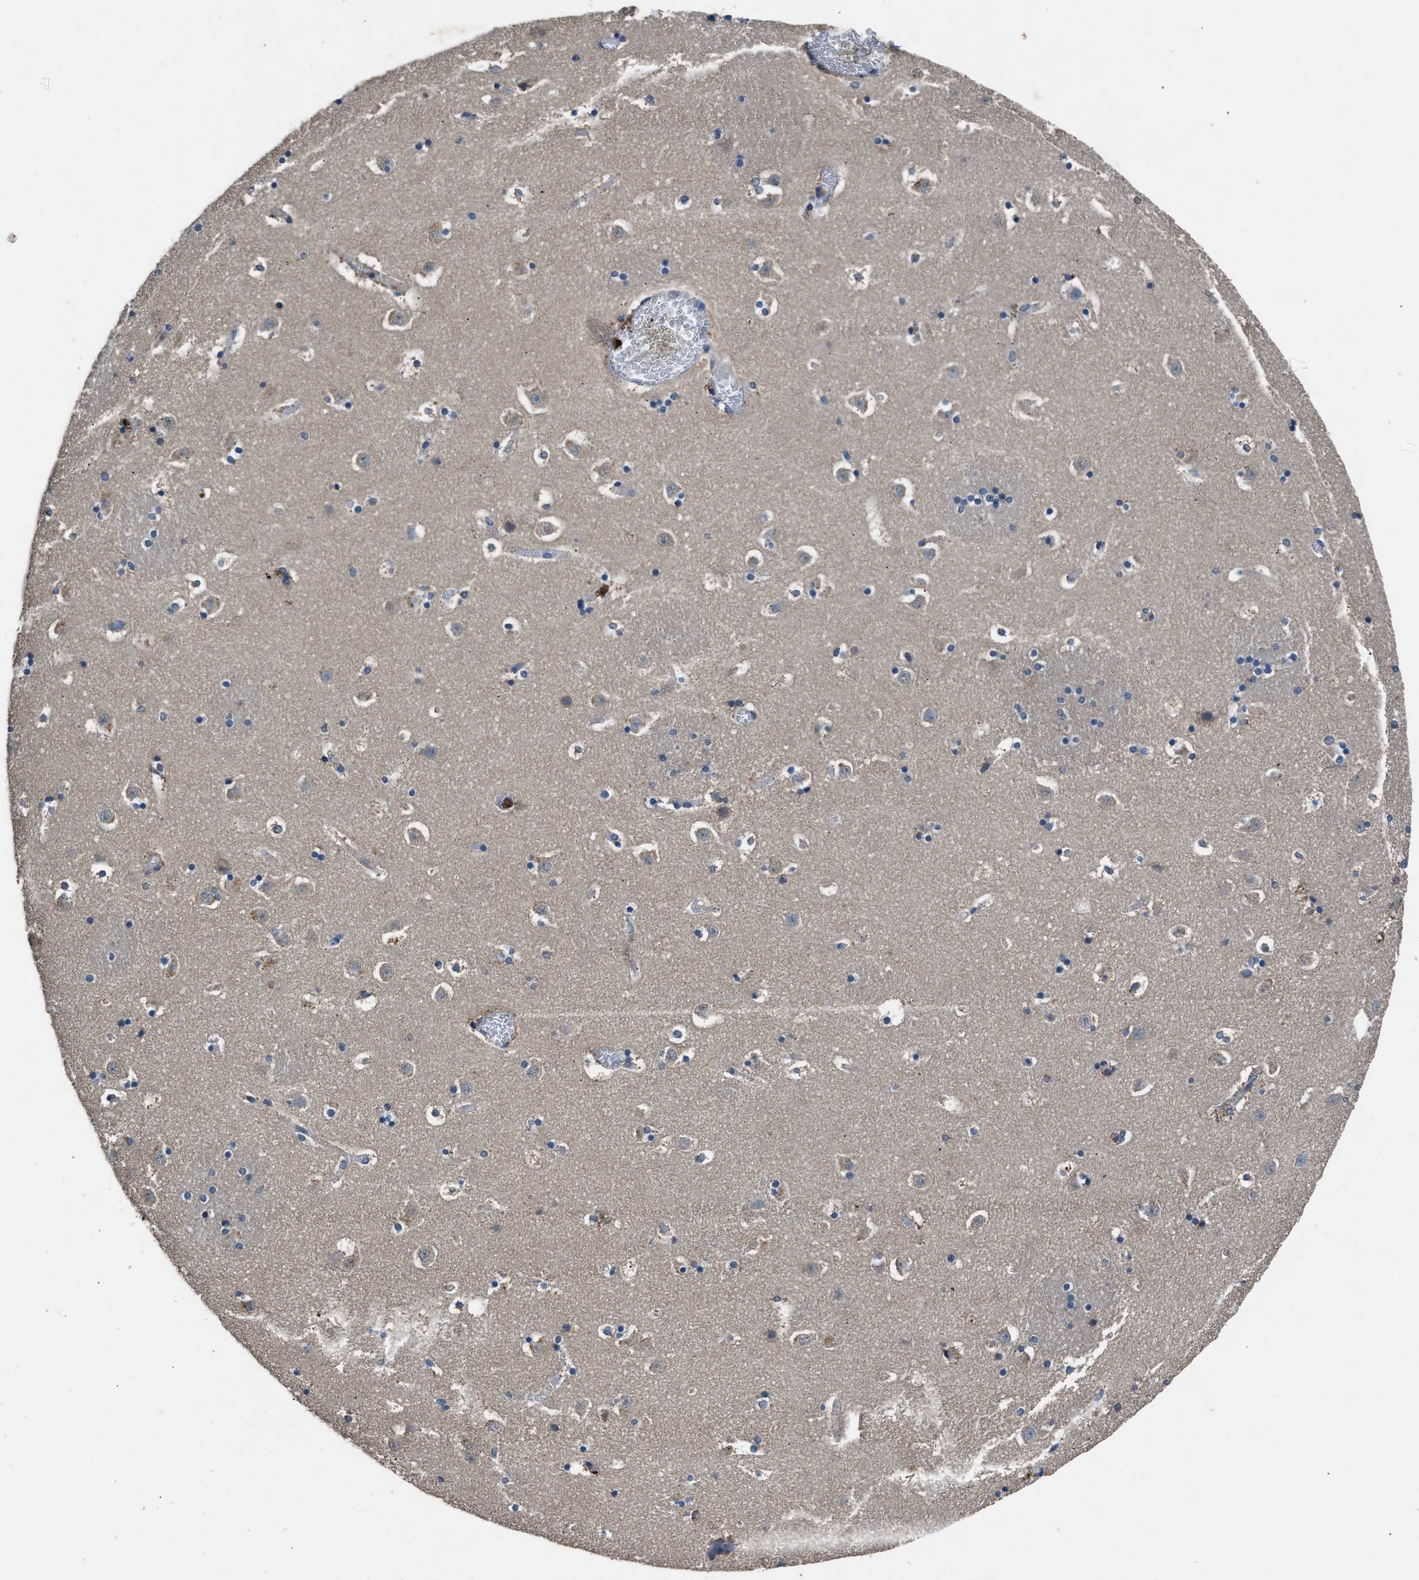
{"staining": {"intensity": "negative", "quantity": "none", "location": "none"}, "tissue": "caudate", "cell_type": "Glial cells", "image_type": "normal", "snomed": [{"axis": "morphology", "description": "Normal tissue, NOS"}, {"axis": "topography", "description": "Lateral ventricle wall"}], "caption": "The immunohistochemistry micrograph has no significant staining in glial cells of caudate. (Brightfield microscopy of DAB (3,3'-diaminobenzidine) immunohistochemistry at high magnification).", "gene": "PPID", "patient": {"sex": "male", "age": 45}}